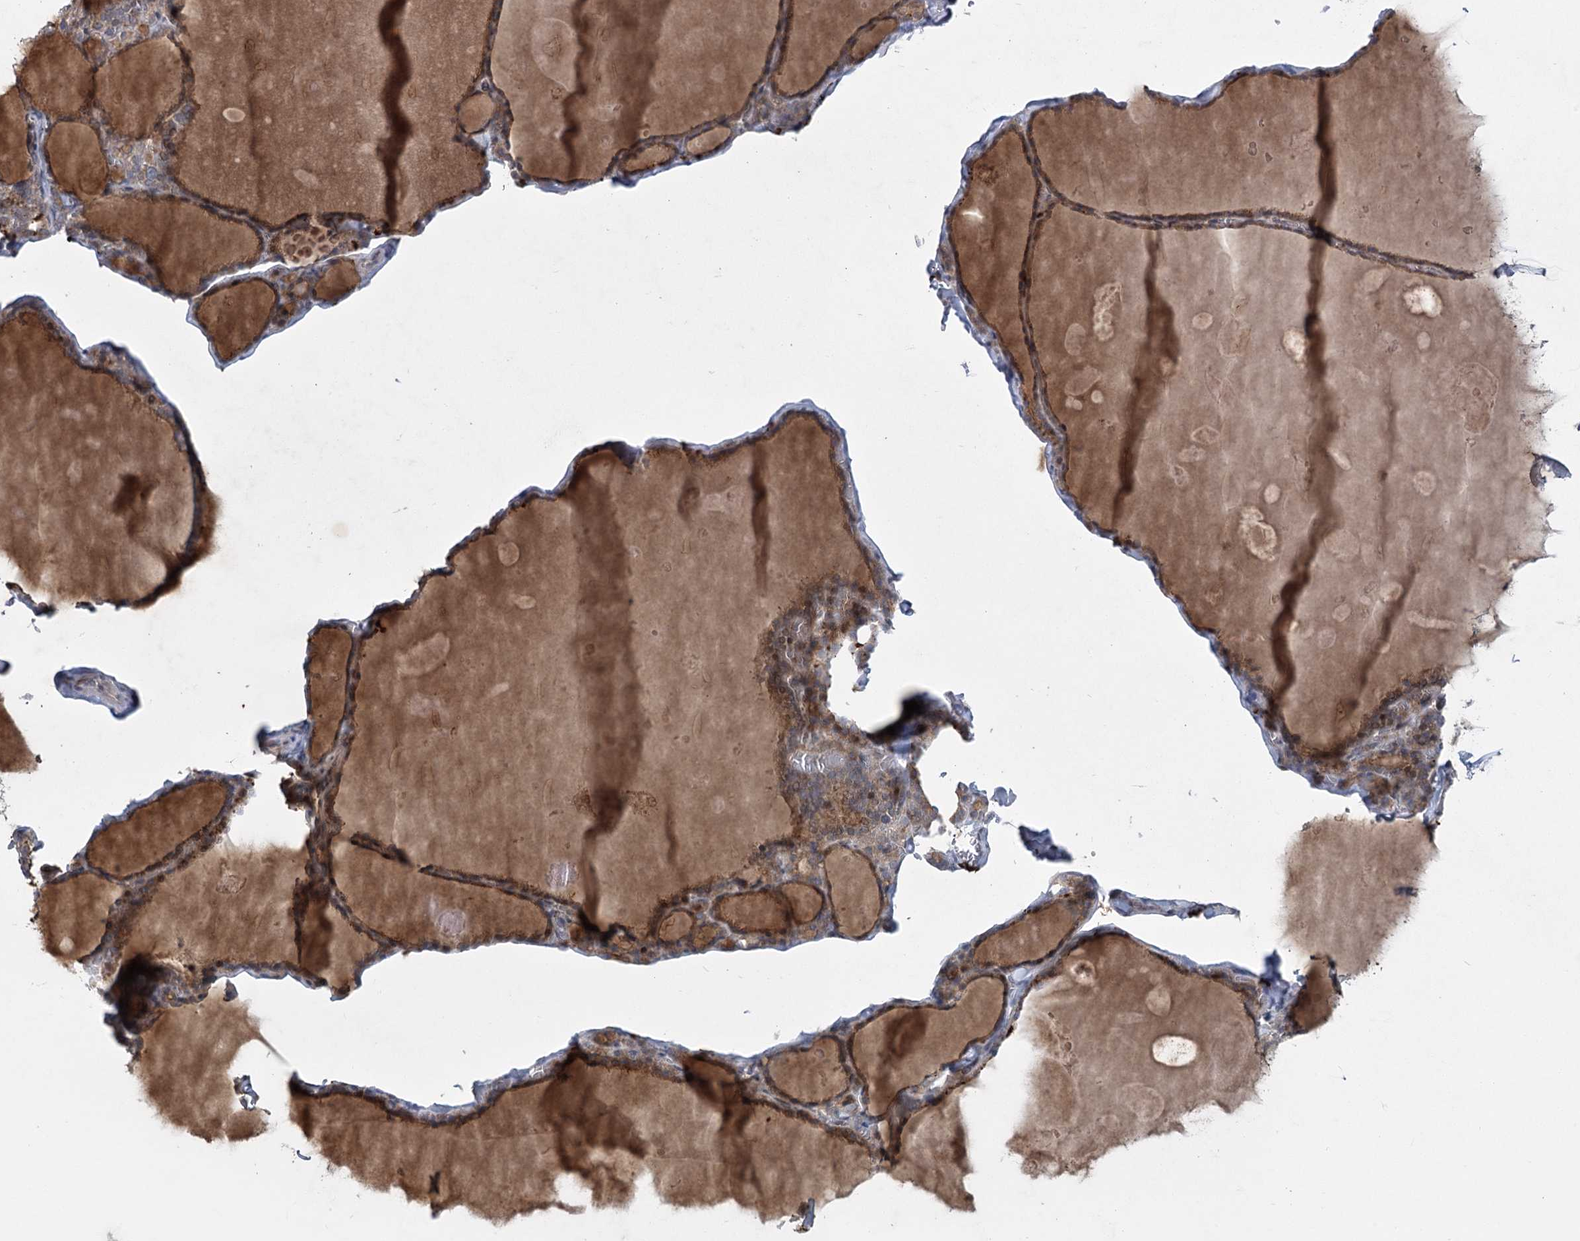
{"staining": {"intensity": "moderate", "quantity": "25%-75%", "location": "cytoplasmic/membranous"}, "tissue": "thyroid gland", "cell_type": "Glandular cells", "image_type": "normal", "snomed": [{"axis": "morphology", "description": "Normal tissue, NOS"}, {"axis": "topography", "description": "Thyroid gland"}], "caption": "Normal thyroid gland displays moderate cytoplasmic/membranous staining in about 25%-75% of glandular cells.", "gene": "MAP3K13", "patient": {"sex": "male", "age": 56}}